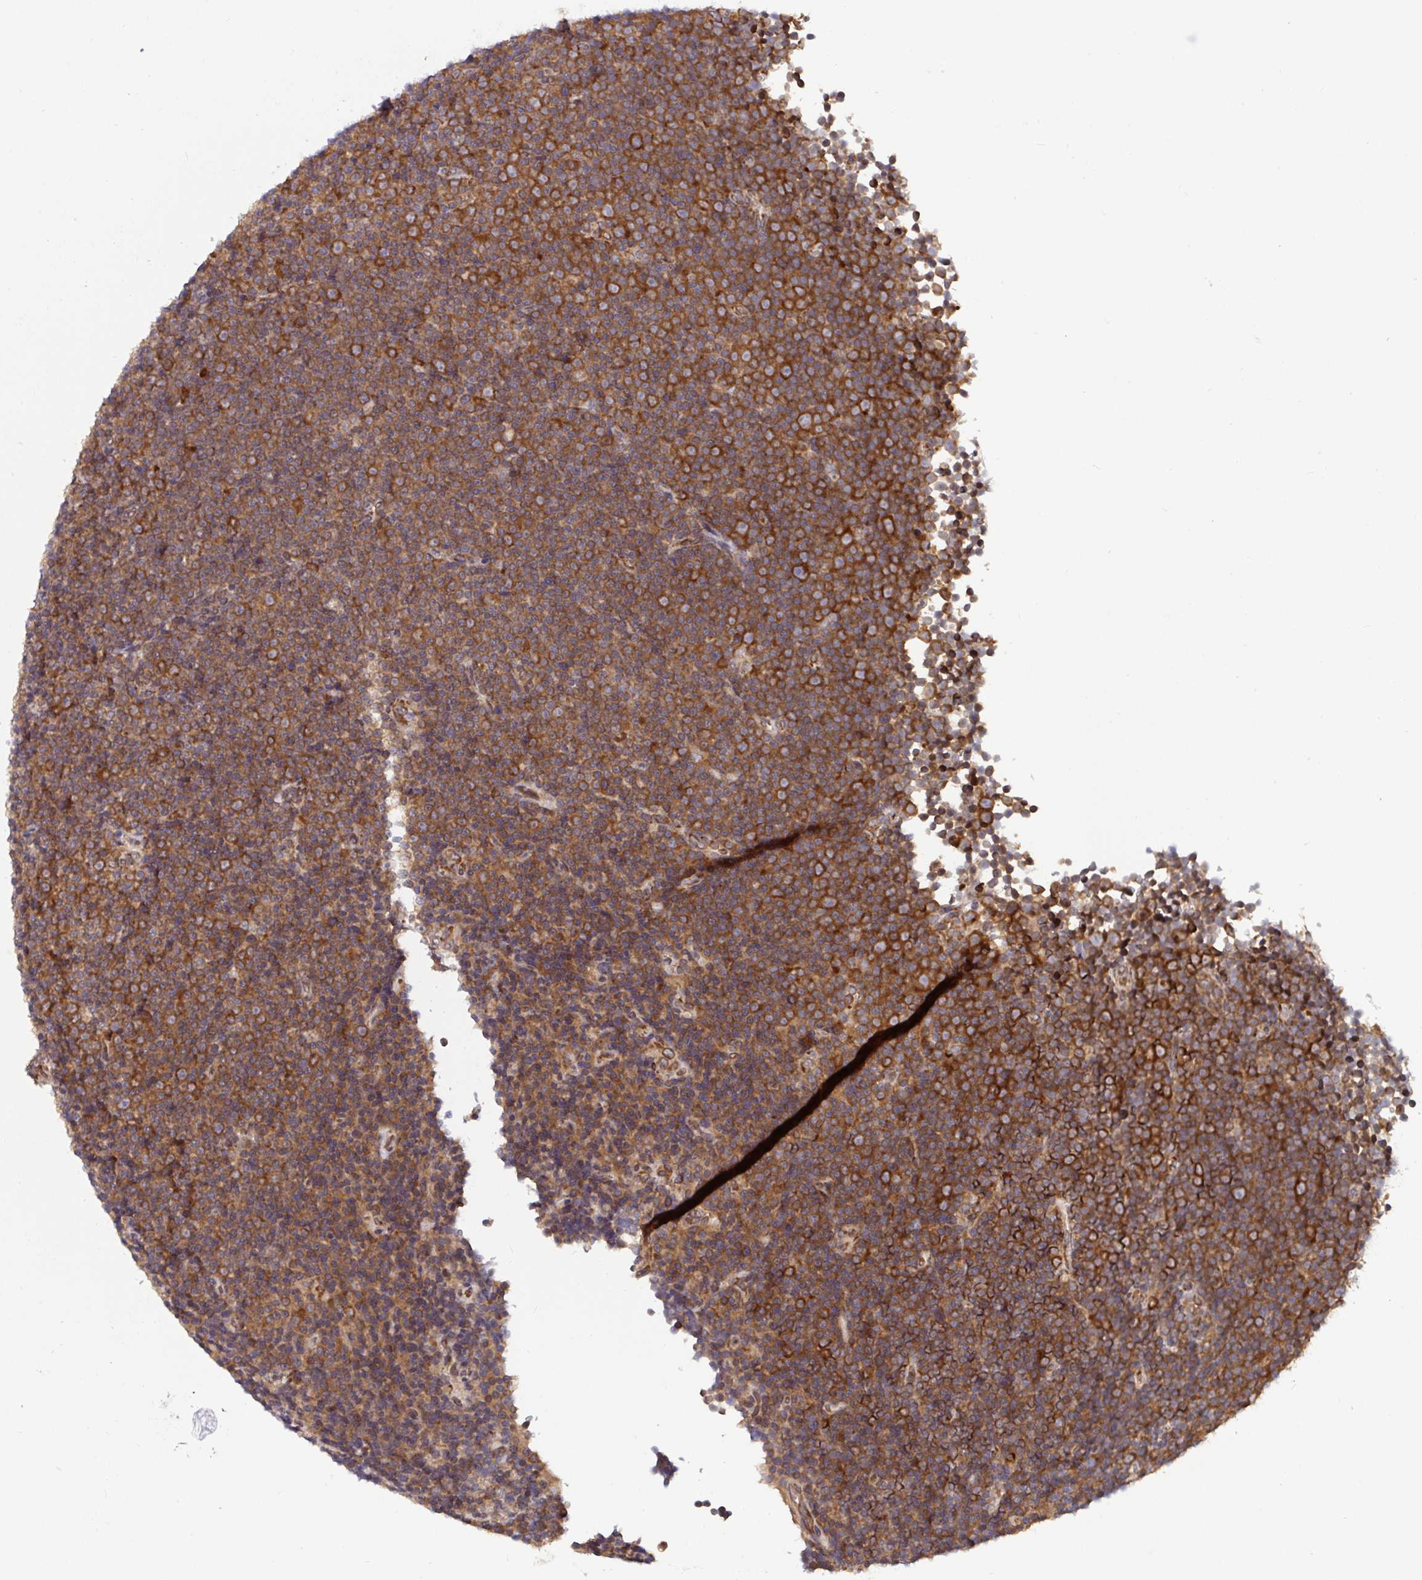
{"staining": {"intensity": "strong", "quantity": ">75%", "location": "cytoplasmic/membranous"}, "tissue": "lymphoma", "cell_type": "Tumor cells", "image_type": "cancer", "snomed": [{"axis": "morphology", "description": "Malignant lymphoma, non-Hodgkin's type, Low grade"}, {"axis": "topography", "description": "Lymph node"}], "caption": "Immunohistochemistry (IHC) micrograph of low-grade malignant lymphoma, non-Hodgkin's type stained for a protein (brown), which demonstrates high levels of strong cytoplasmic/membranous positivity in approximately >75% of tumor cells.", "gene": "ATP5MJ", "patient": {"sex": "female", "age": 67}}